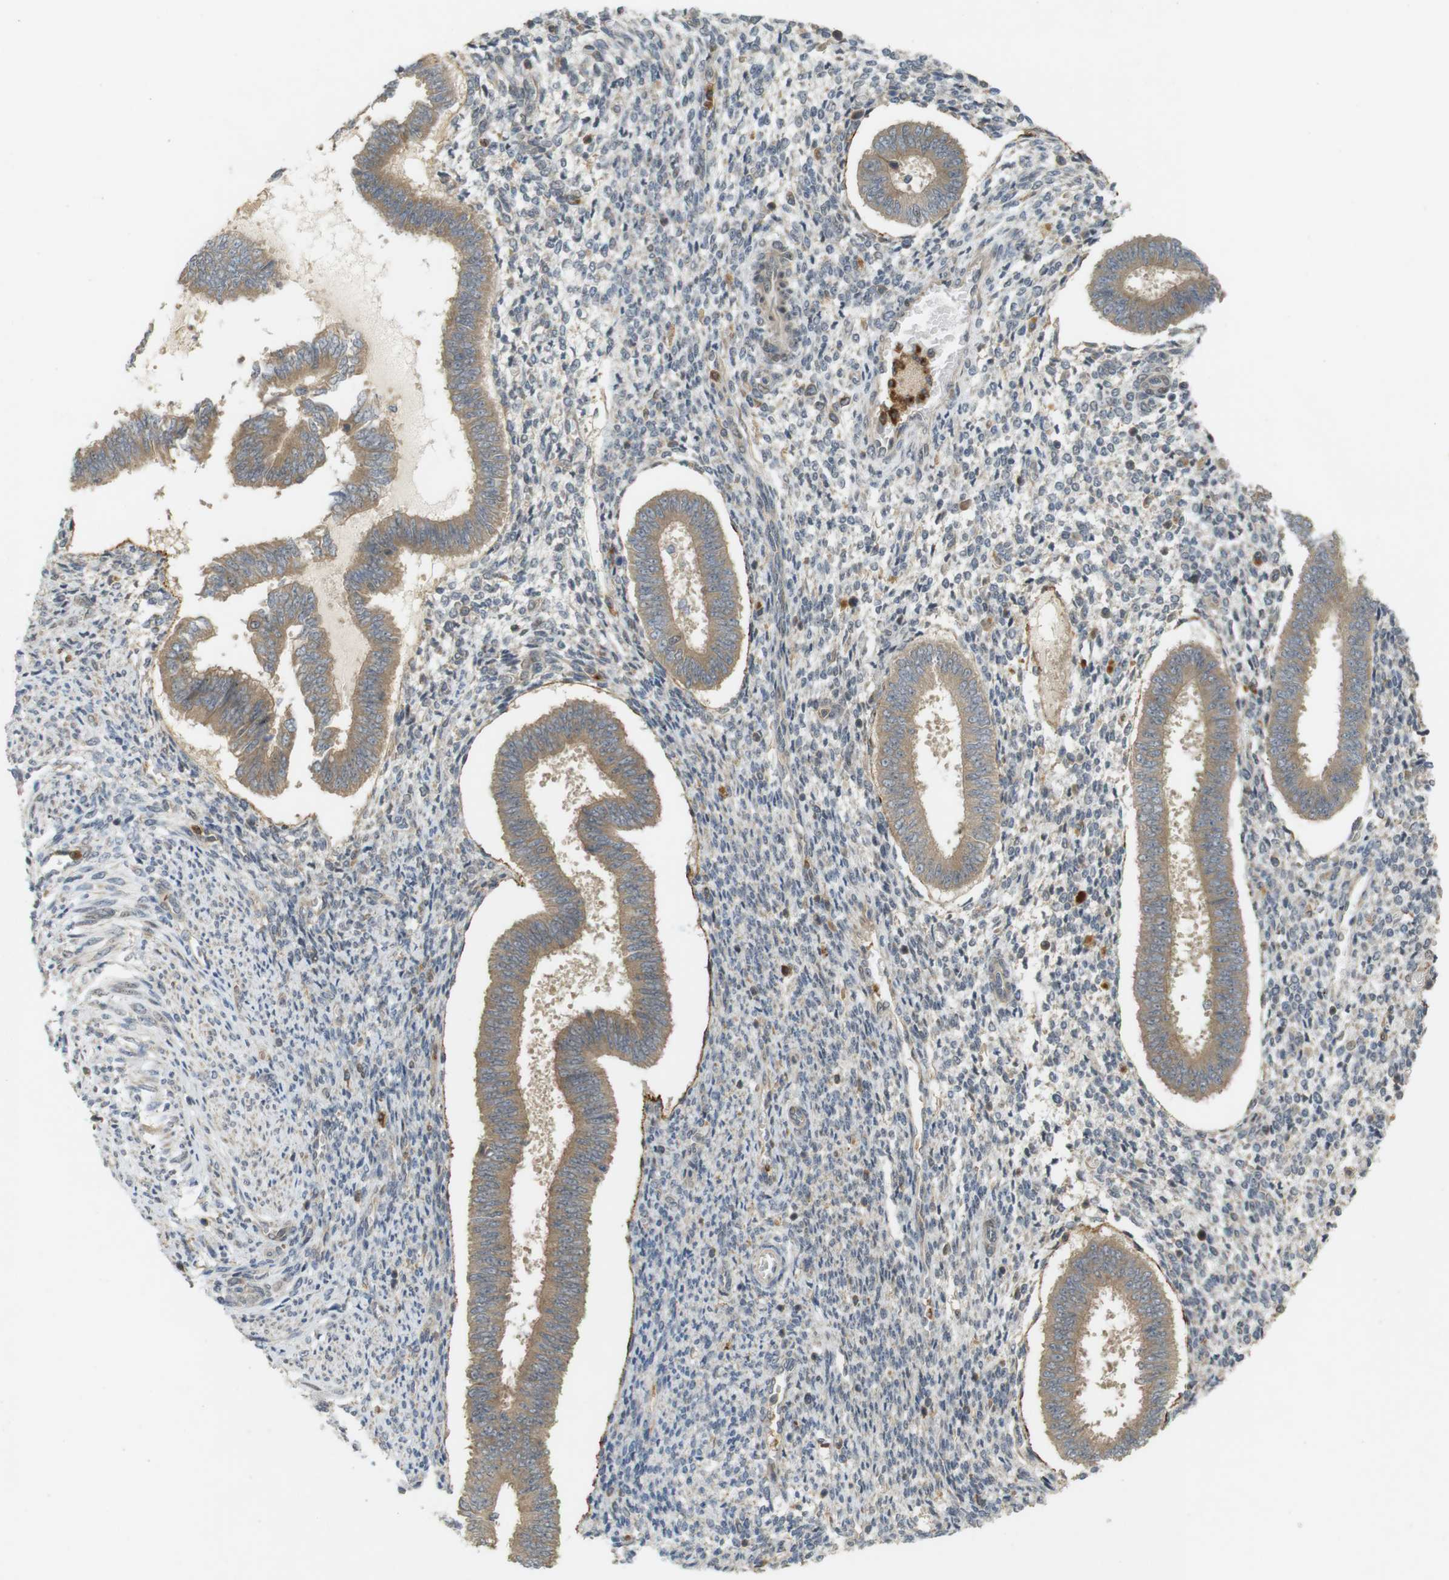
{"staining": {"intensity": "weak", "quantity": "25%-75%", "location": "cytoplasmic/membranous"}, "tissue": "endometrium", "cell_type": "Cells in endometrial stroma", "image_type": "normal", "snomed": [{"axis": "morphology", "description": "Normal tissue, NOS"}, {"axis": "topography", "description": "Endometrium"}], "caption": "Endometrium stained with a brown dye displays weak cytoplasmic/membranous positive positivity in approximately 25%-75% of cells in endometrial stroma.", "gene": "TMX3", "patient": {"sex": "female", "age": 35}}